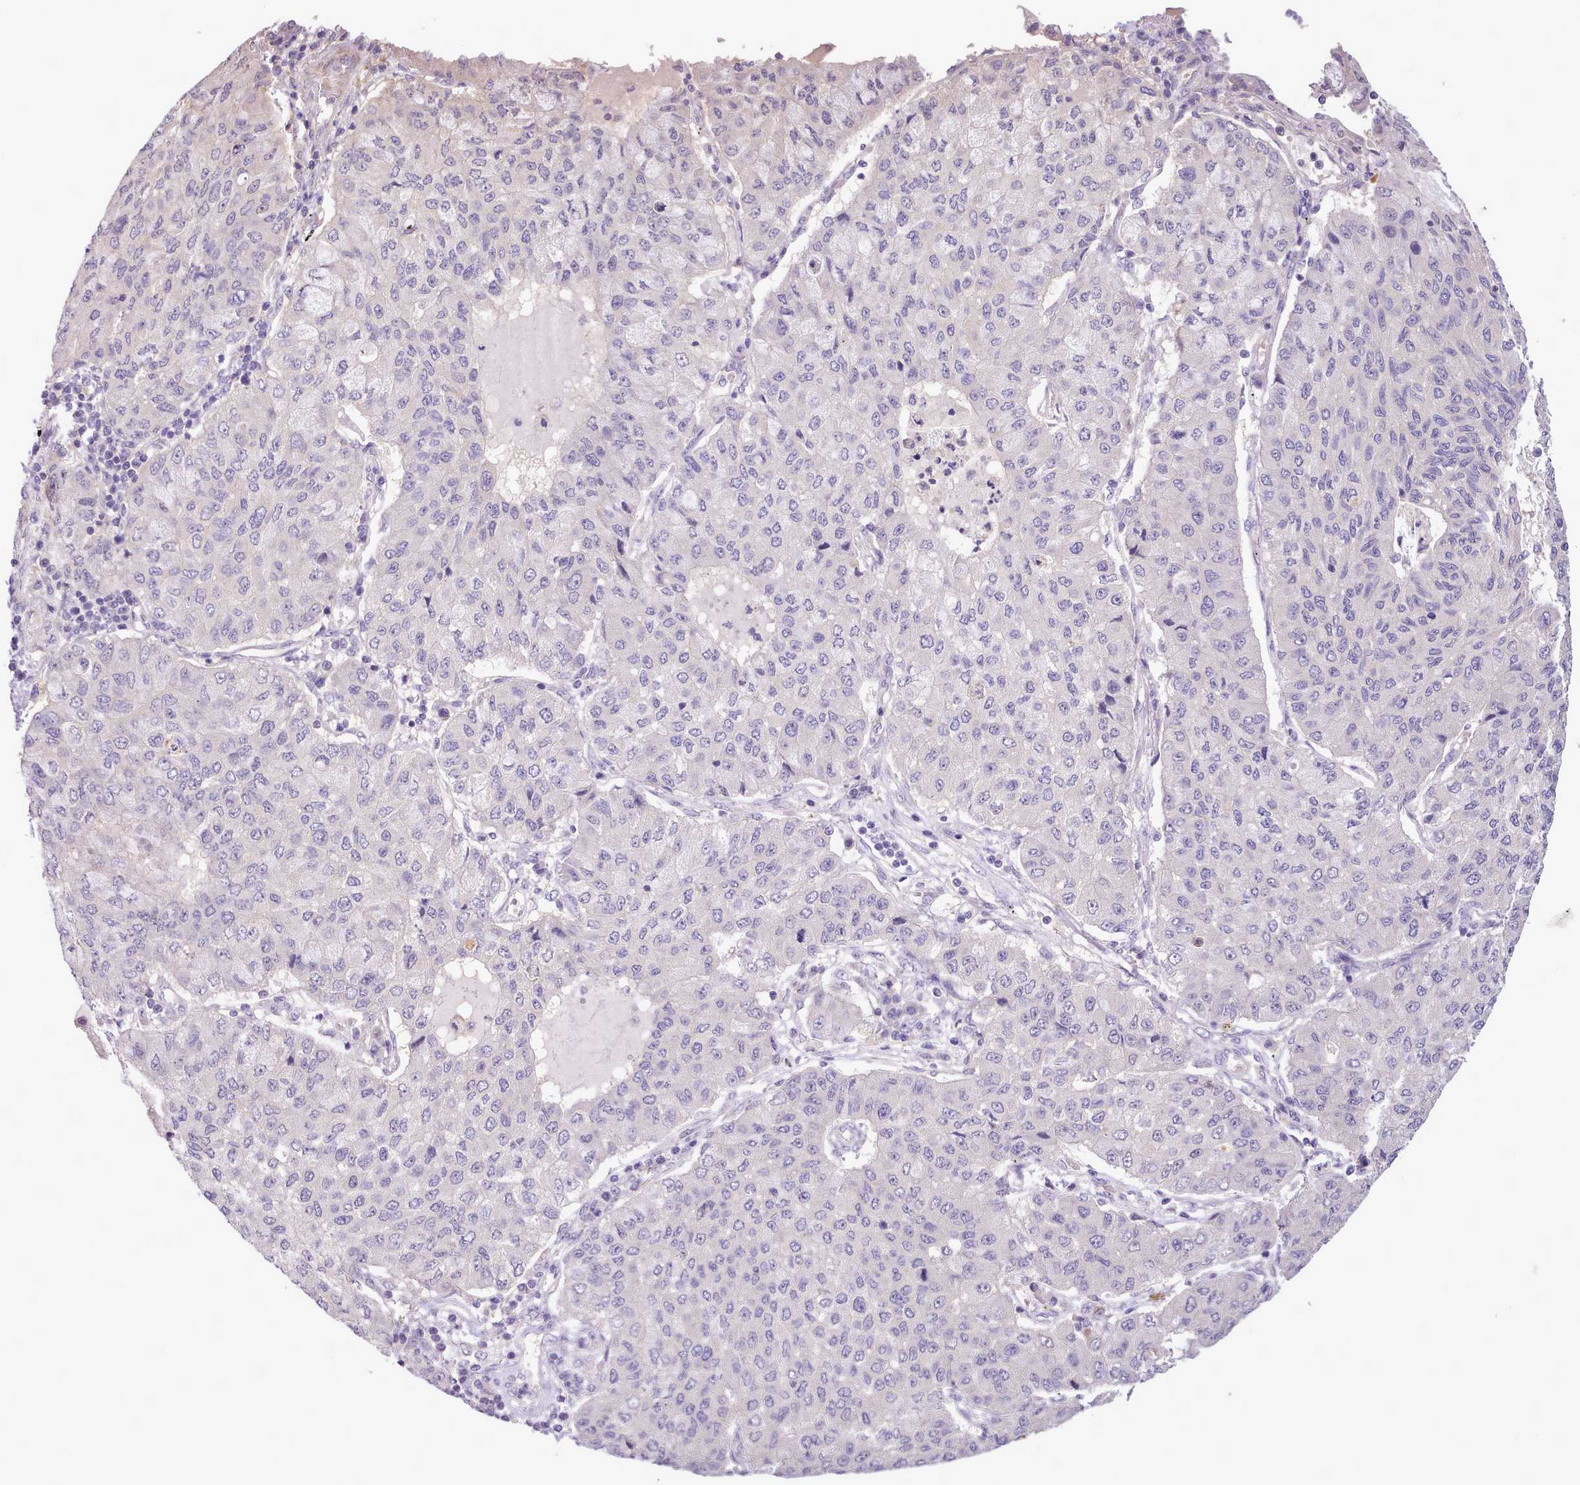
{"staining": {"intensity": "negative", "quantity": "none", "location": "none"}, "tissue": "lung cancer", "cell_type": "Tumor cells", "image_type": "cancer", "snomed": [{"axis": "morphology", "description": "Squamous cell carcinoma, NOS"}, {"axis": "topography", "description": "Lung"}], "caption": "DAB immunohistochemical staining of human lung squamous cell carcinoma displays no significant expression in tumor cells.", "gene": "ZNF607", "patient": {"sex": "male", "age": 74}}